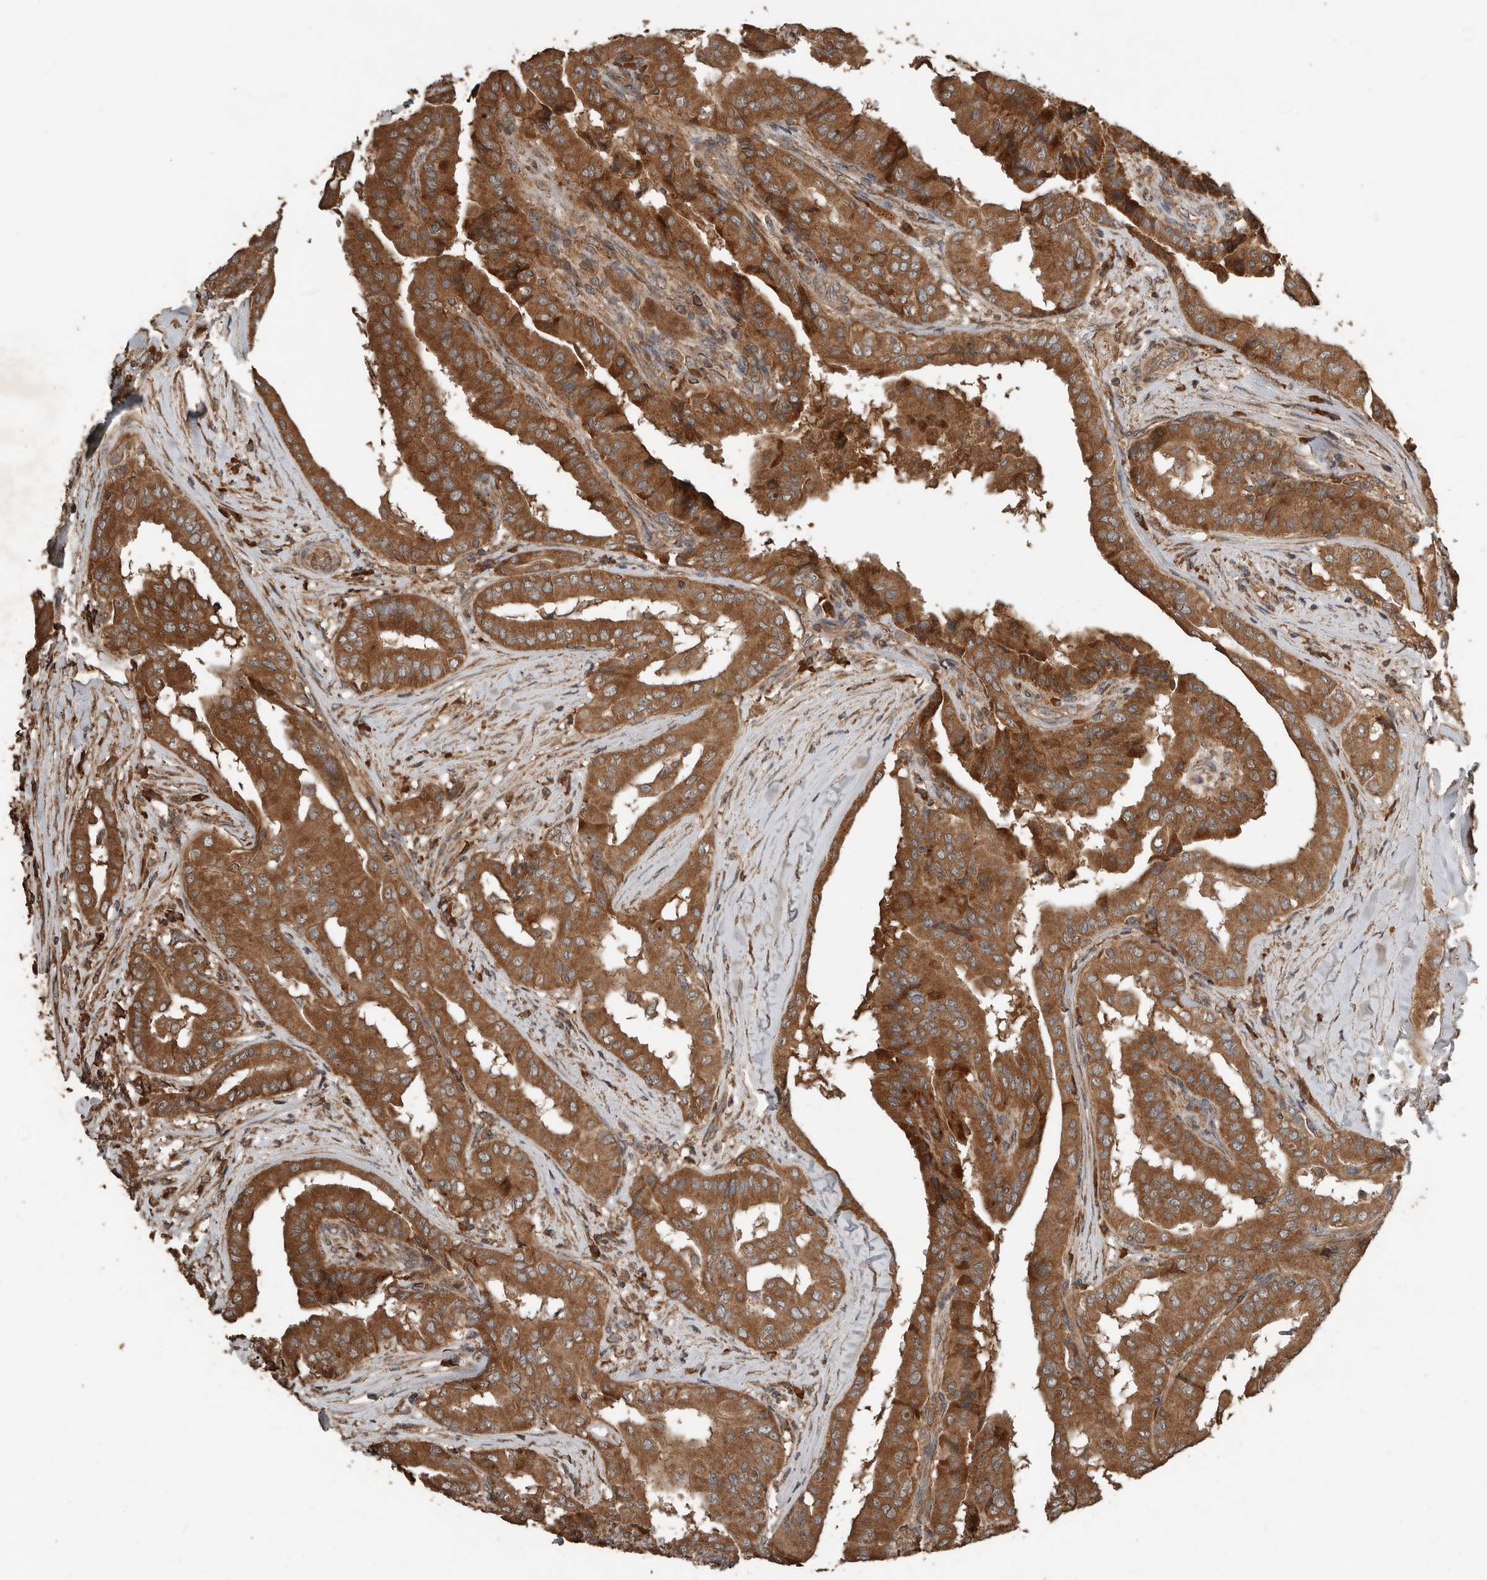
{"staining": {"intensity": "strong", "quantity": ">75%", "location": "cytoplasmic/membranous"}, "tissue": "thyroid cancer", "cell_type": "Tumor cells", "image_type": "cancer", "snomed": [{"axis": "morphology", "description": "Papillary adenocarcinoma, NOS"}, {"axis": "topography", "description": "Thyroid gland"}], "caption": "Immunohistochemical staining of human thyroid papillary adenocarcinoma displays strong cytoplasmic/membranous protein positivity in approximately >75% of tumor cells.", "gene": "RNF207", "patient": {"sex": "male", "age": 33}}